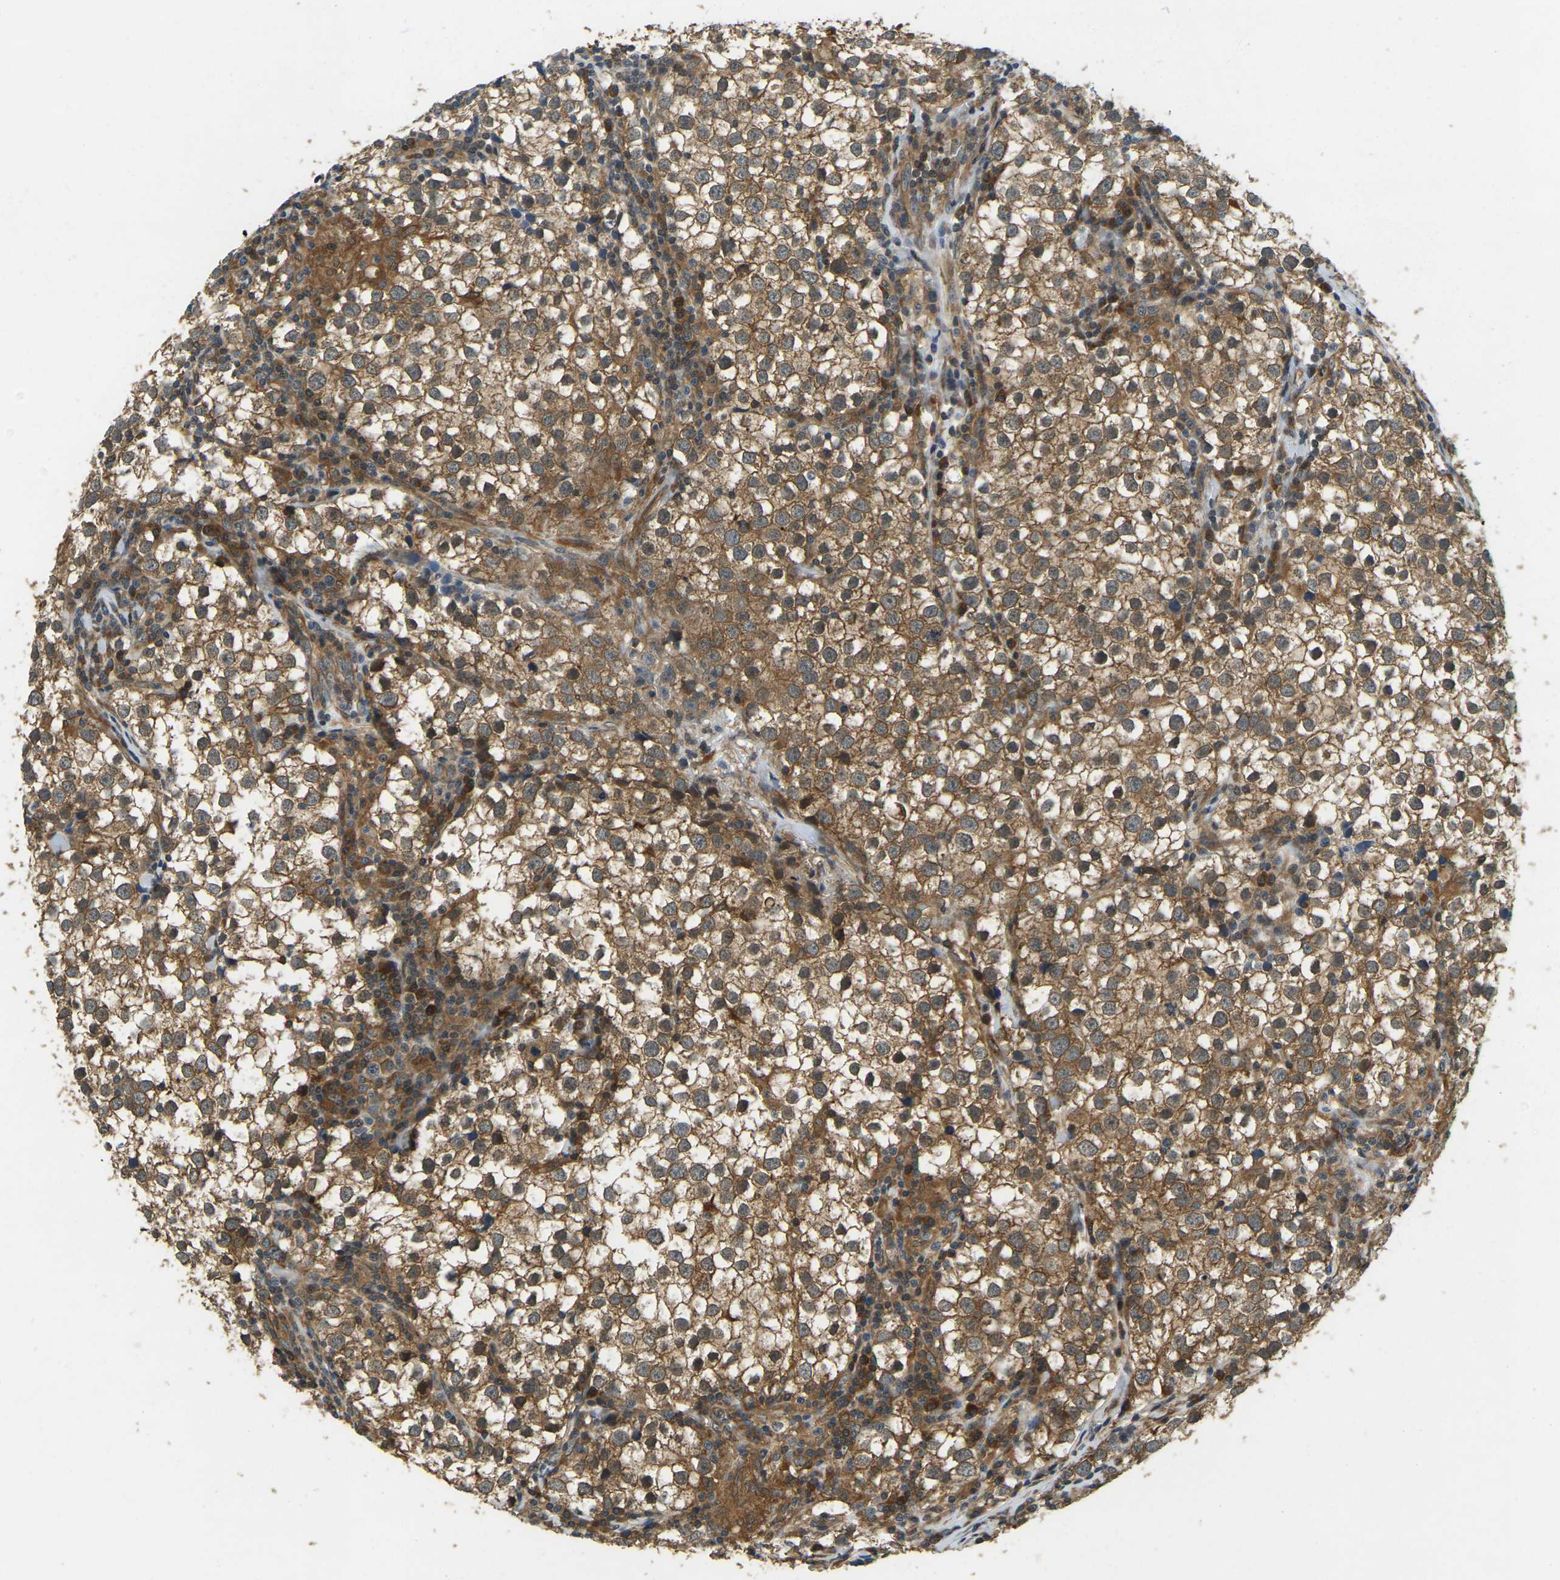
{"staining": {"intensity": "strong", "quantity": ">75%", "location": "cytoplasmic/membranous"}, "tissue": "testis cancer", "cell_type": "Tumor cells", "image_type": "cancer", "snomed": [{"axis": "morphology", "description": "Seminoma, NOS"}, {"axis": "morphology", "description": "Carcinoma, Embryonal, NOS"}, {"axis": "topography", "description": "Testis"}], "caption": "Human testis seminoma stained with a brown dye shows strong cytoplasmic/membranous positive staining in approximately >75% of tumor cells.", "gene": "ERGIC1", "patient": {"sex": "male", "age": 36}}